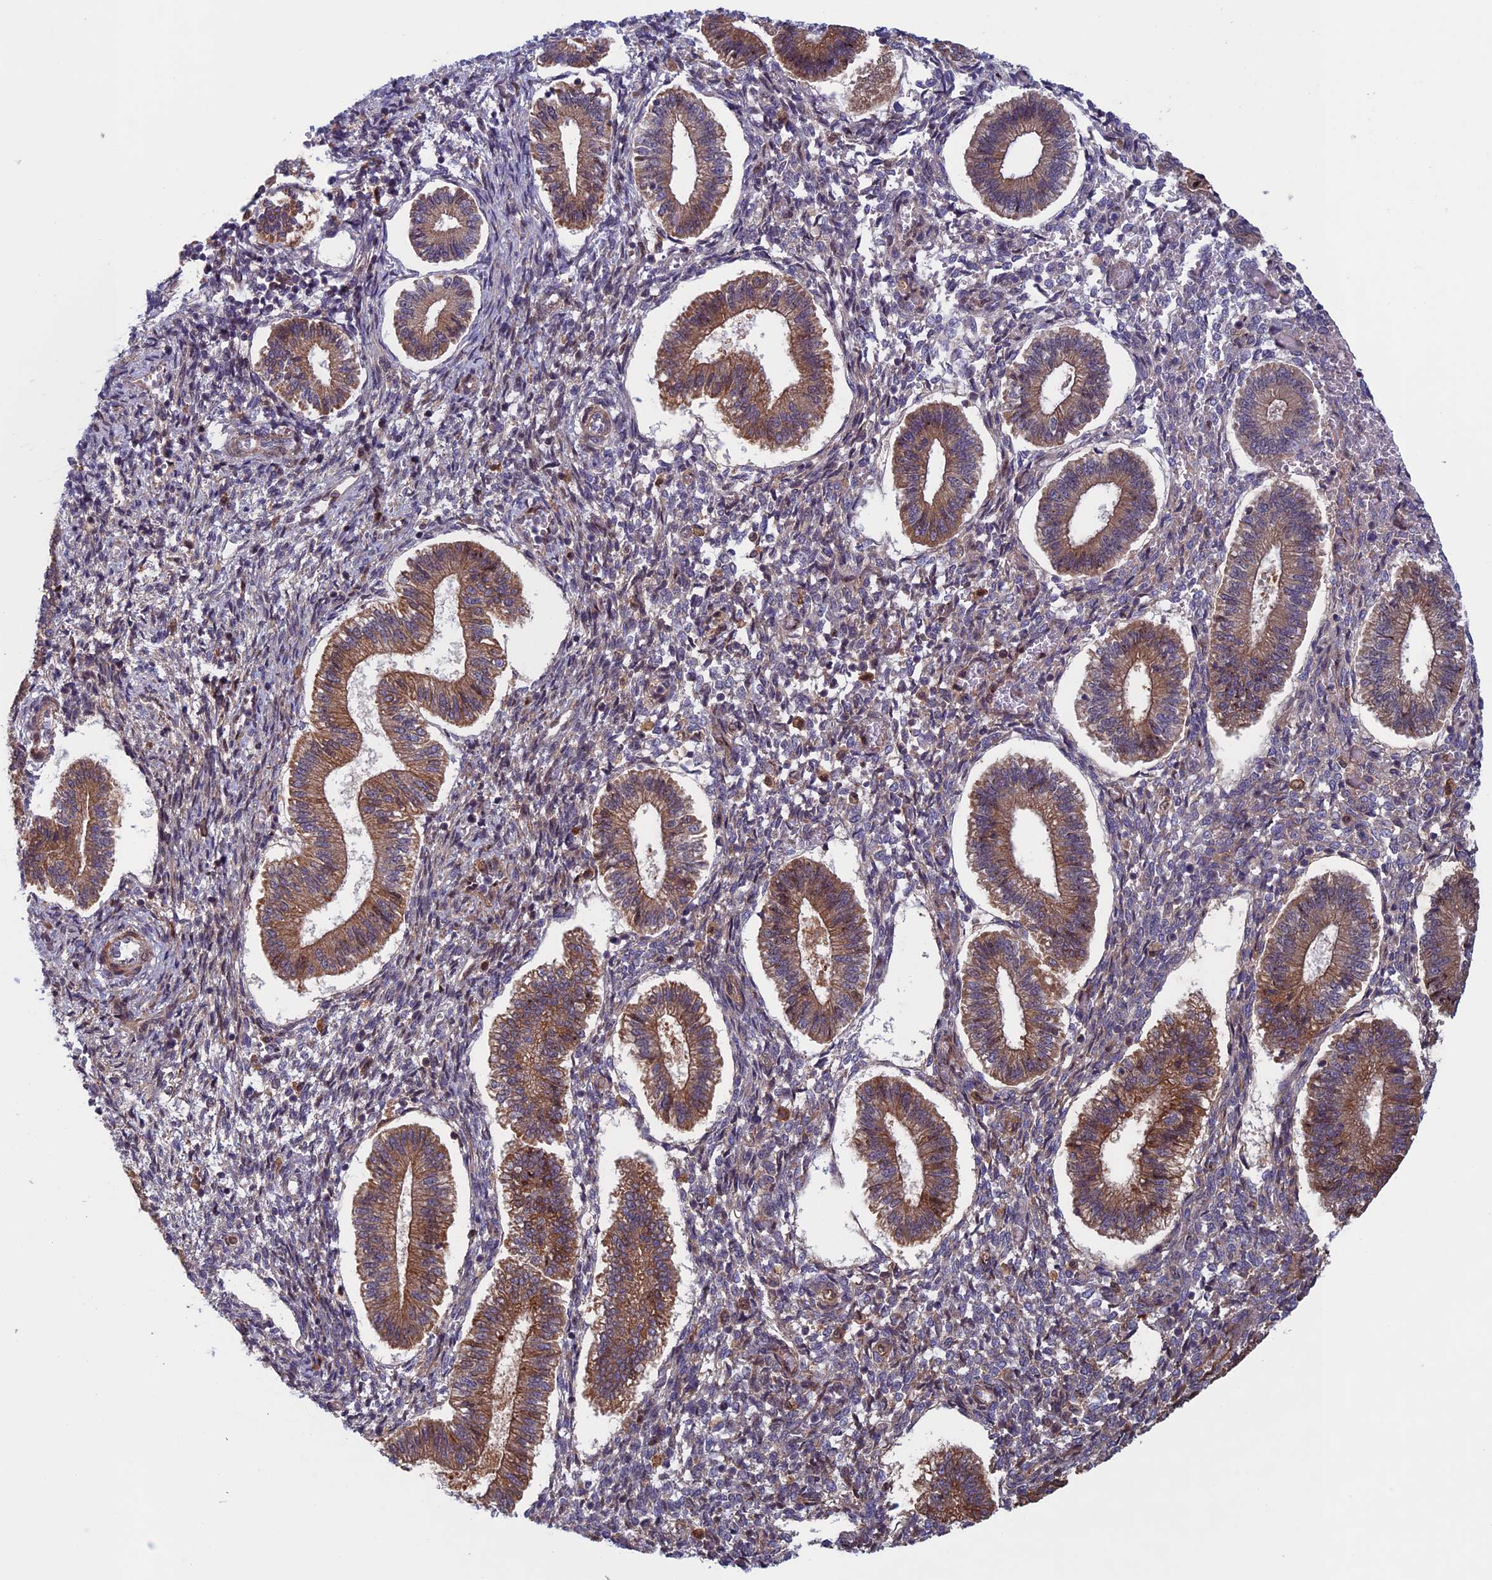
{"staining": {"intensity": "weak", "quantity": "25%-75%", "location": "cytoplasmic/membranous"}, "tissue": "endometrium", "cell_type": "Cells in endometrial stroma", "image_type": "normal", "snomed": [{"axis": "morphology", "description": "Normal tissue, NOS"}, {"axis": "topography", "description": "Endometrium"}], "caption": "Human endometrium stained with a brown dye demonstrates weak cytoplasmic/membranous positive positivity in approximately 25%-75% of cells in endometrial stroma.", "gene": "FADS1", "patient": {"sex": "female", "age": 25}}